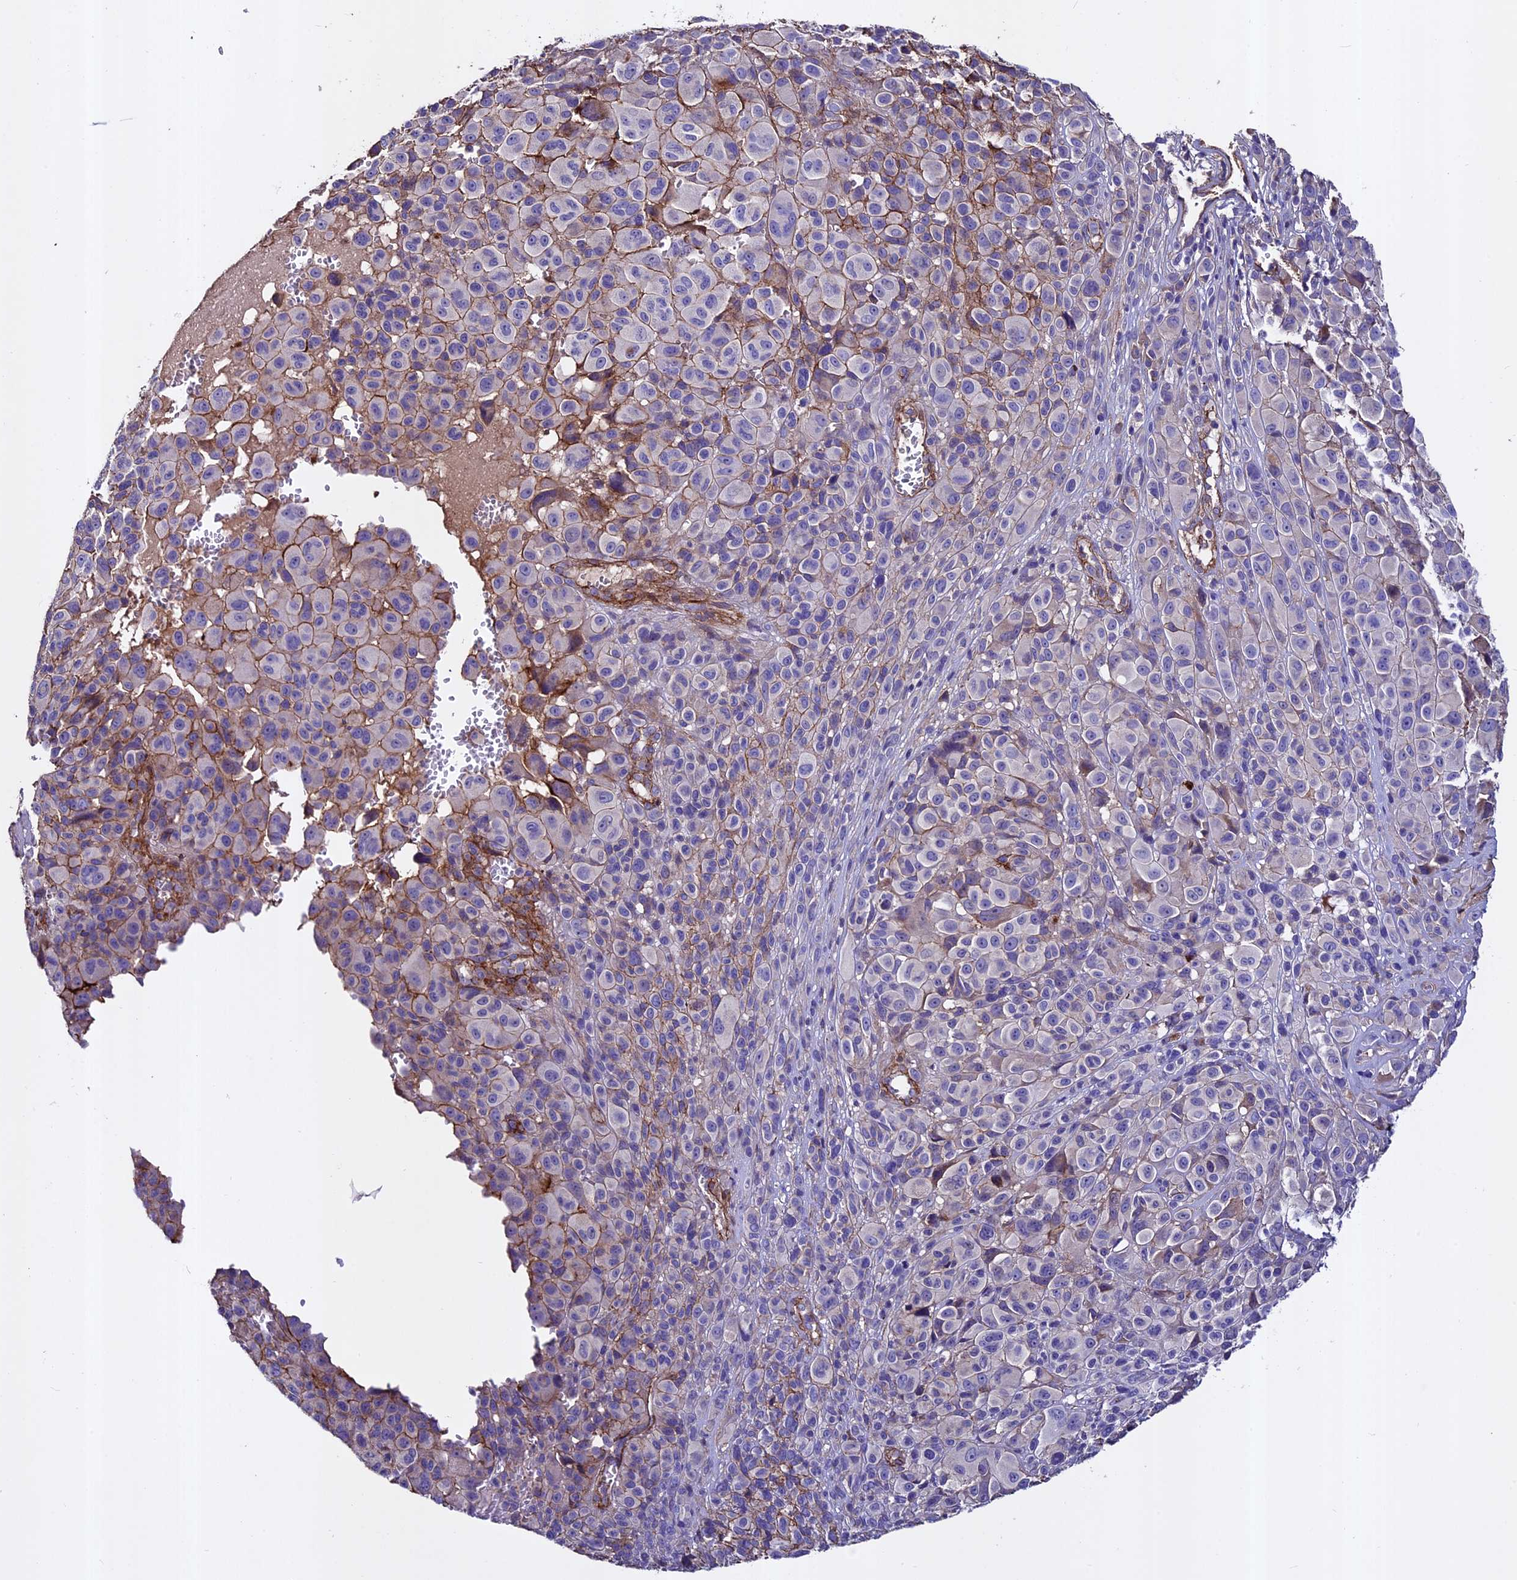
{"staining": {"intensity": "moderate", "quantity": "25%-75%", "location": "cytoplasmic/membranous"}, "tissue": "melanoma", "cell_type": "Tumor cells", "image_type": "cancer", "snomed": [{"axis": "morphology", "description": "Malignant melanoma, NOS"}, {"axis": "topography", "description": "Skin of trunk"}], "caption": "A brown stain highlights moderate cytoplasmic/membranous staining of a protein in melanoma tumor cells.", "gene": "EVA1B", "patient": {"sex": "male", "age": 71}}